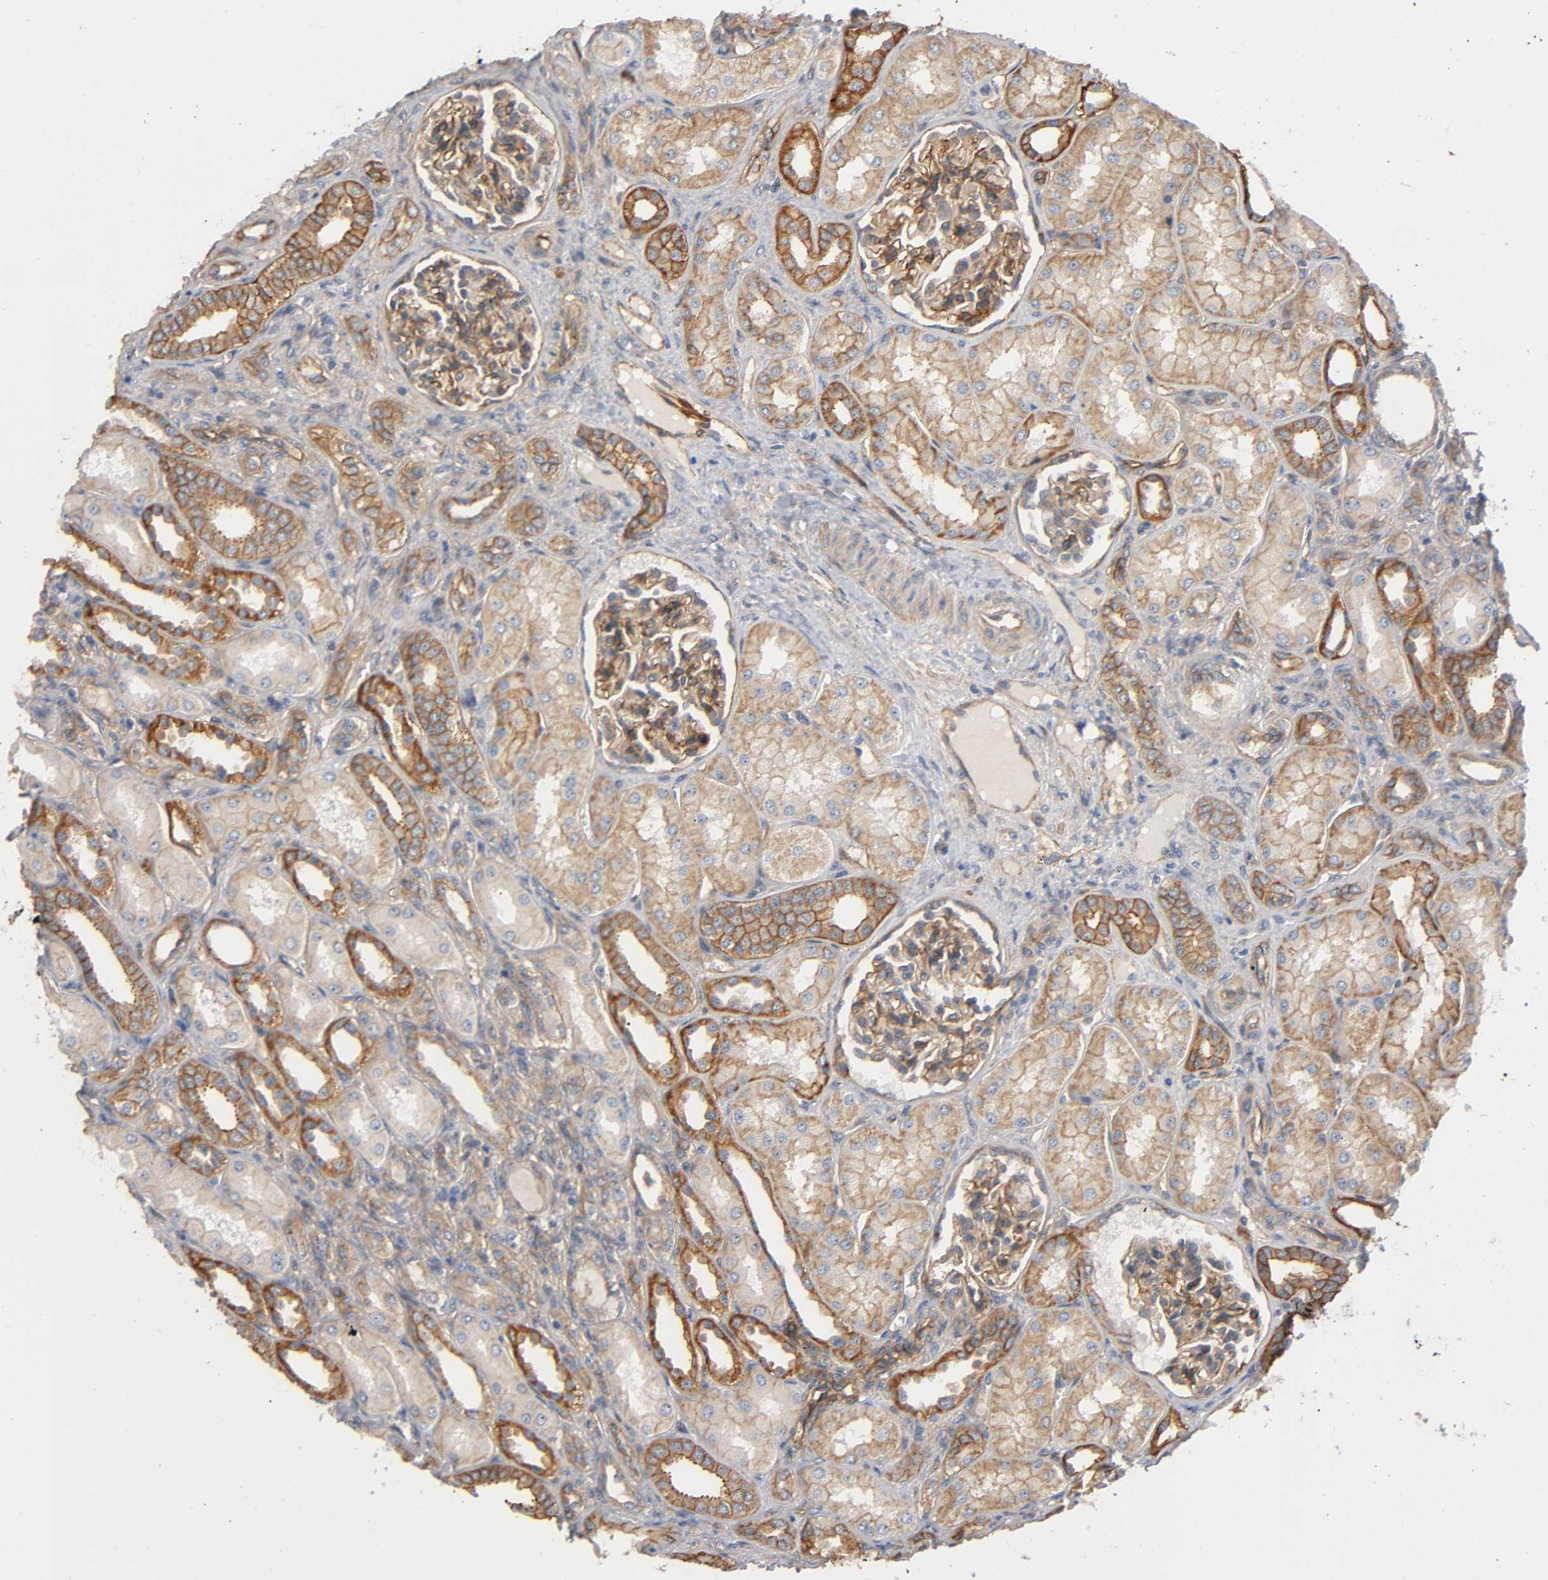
{"staining": {"intensity": "moderate", "quantity": ">75%", "location": "cytoplasmic/membranous"}, "tissue": "kidney", "cell_type": "Cells in glomeruli", "image_type": "normal", "snomed": [{"axis": "morphology", "description": "Normal tissue, NOS"}, {"axis": "topography", "description": "Kidney"}], "caption": "Normal kidney exhibits moderate cytoplasmic/membranous positivity in about >75% of cells in glomeruli, visualized by immunohistochemistry. (DAB (3,3'-diaminobenzidine) IHC, brown staining for protein, blue staining for nuclei).", "gene": "MARS1", "patient": {"sex": "male", "age": 7}}